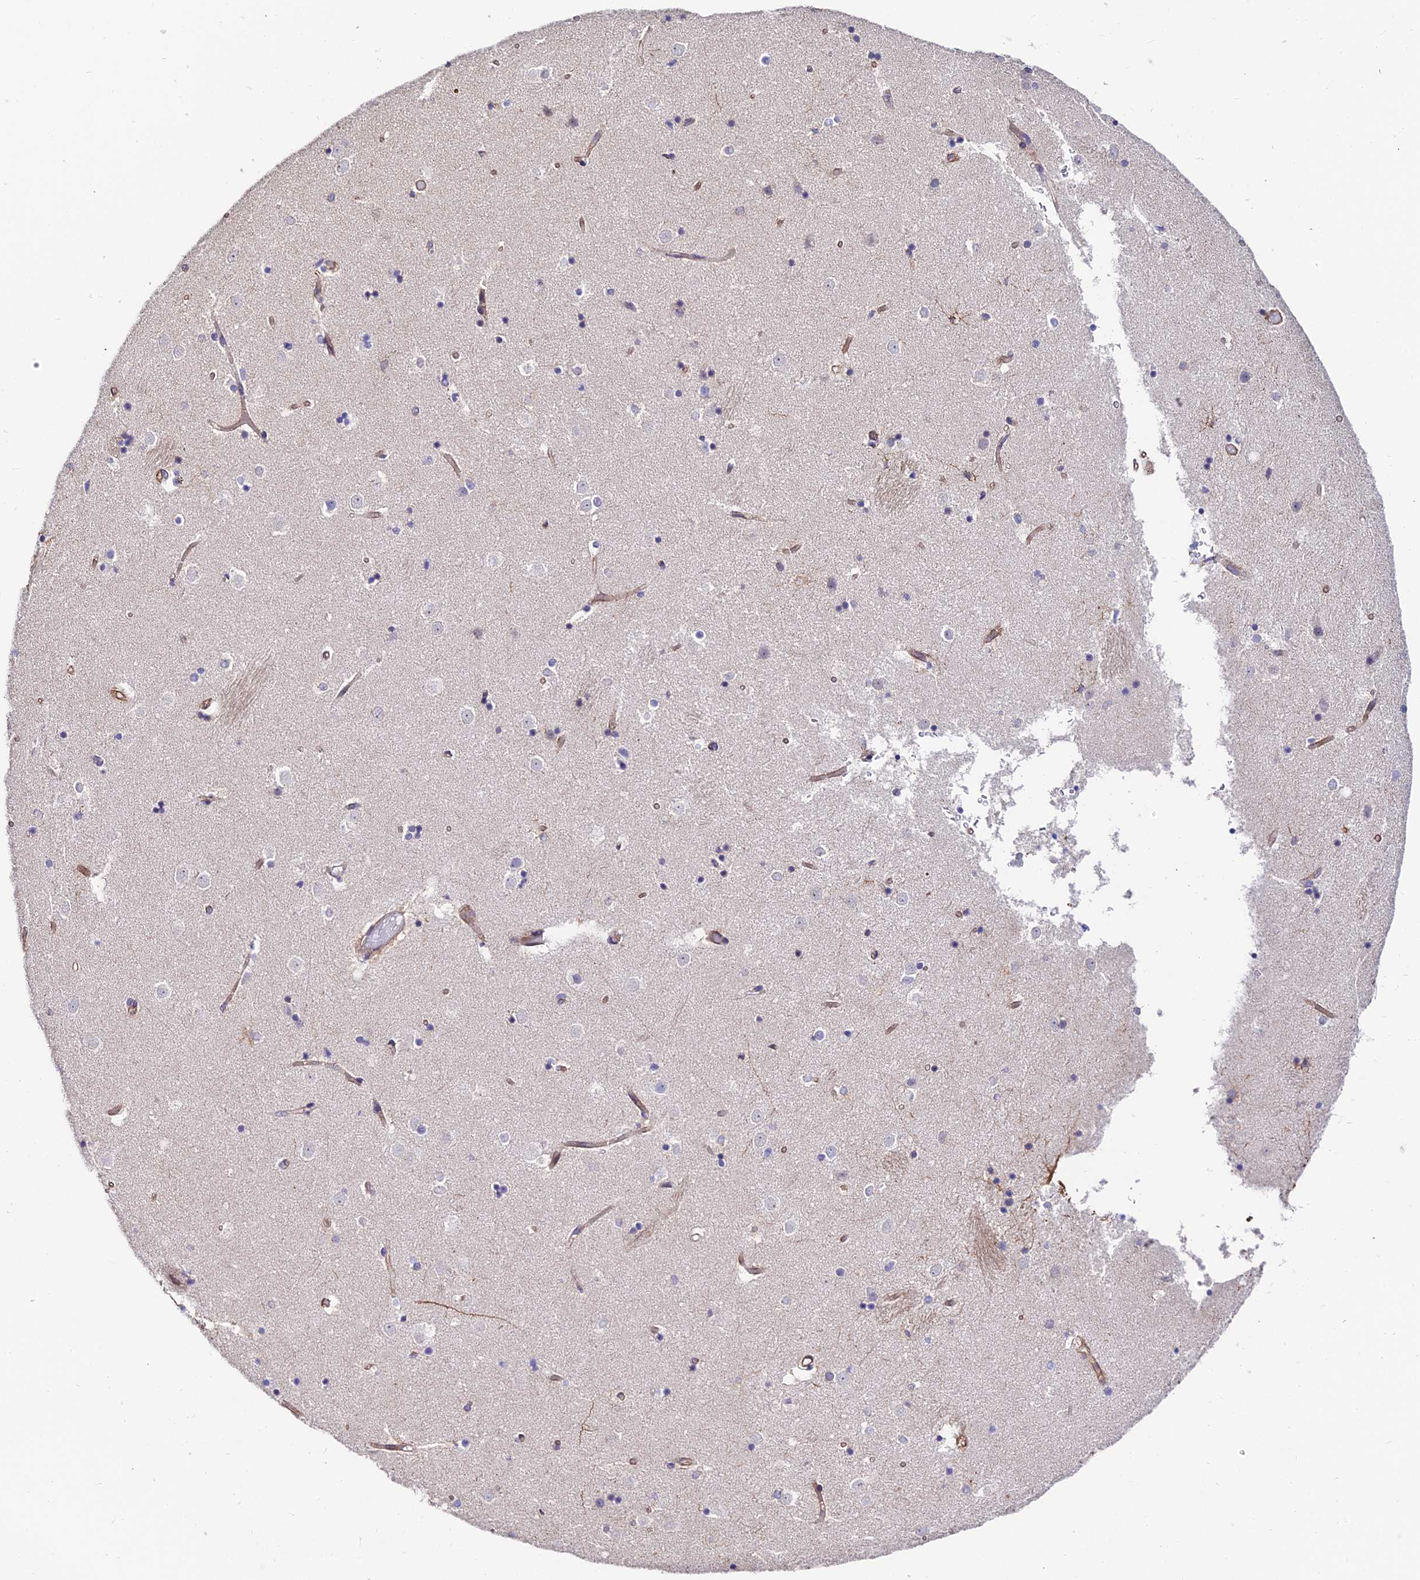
{"staining": {"intensity": "negative", "quantity": "none", "location": "none"}, "tissue": "caudate", "cell_type": "Glial cells", "image_type": "normal", "snomed": [{"axis": "morphology", "description": "Normal tissue, NOS"}, {"axis": "topography", "description": "Lateral ventricle wall"}], "caption": "Human caudate stained for a protein using IHC shows no staining in glial cells.", "gene": "EXOC3L4", "patient": {"sex": "female", "age": 52}}